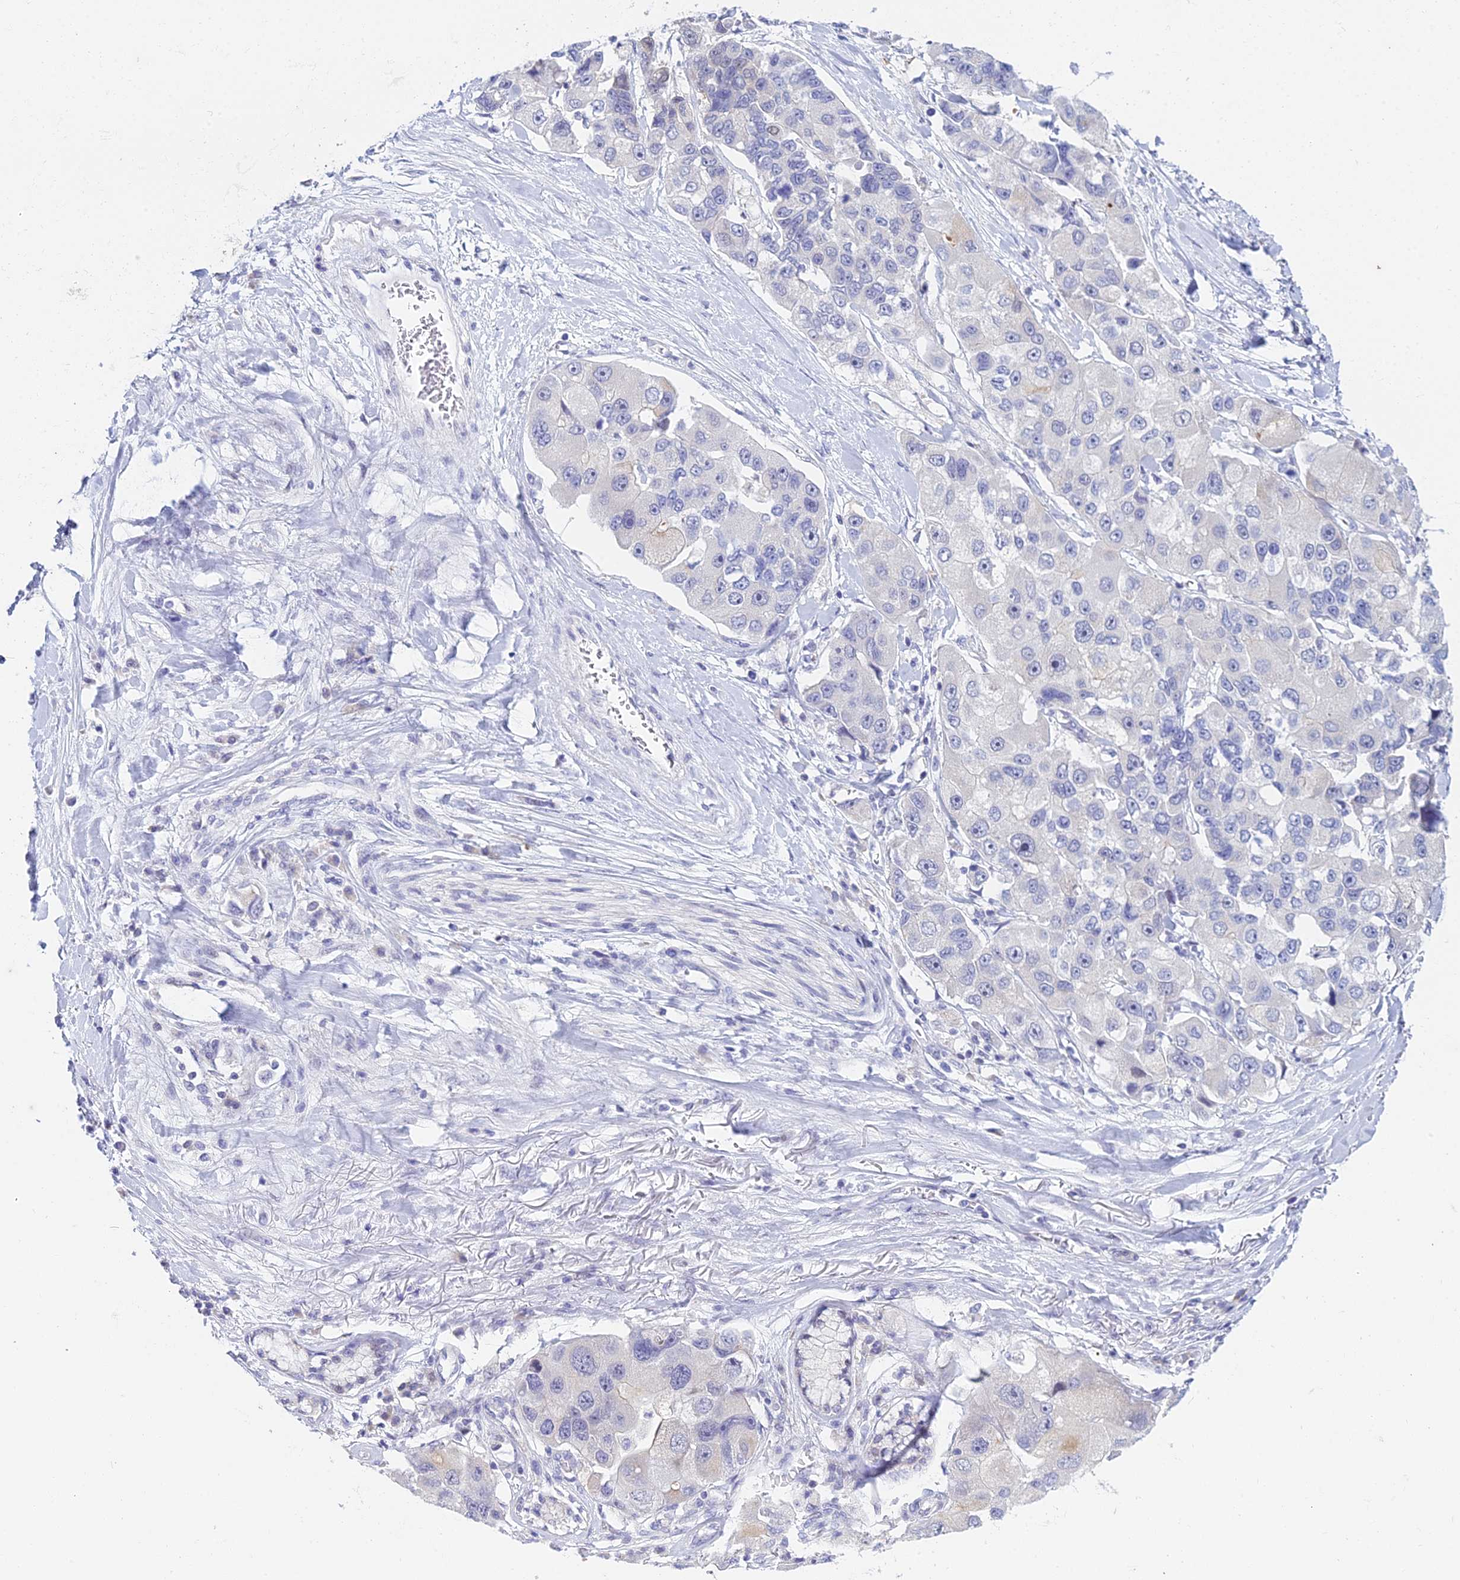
{"staining": {"intensity": "negative", "quantity": "none", "location": "none"}, "tissue": "lung cancer", "cell_type": "Tumor cells", "image_type": "cancer", "snomed": [{"axis": "morphology", "description": "Adenocarcinoma, NOS"}, {"axis": "topography", "description": "Lung"}], "caption": "DAB (3,3'-diaminobenzidine) immunohistochemical staining of lung cancer (adenocarcinoma) demonstrates no significant staining in tumor cells.", "gene": "ZMIZ1", "patient": {"sex": "female", "age": 54}}